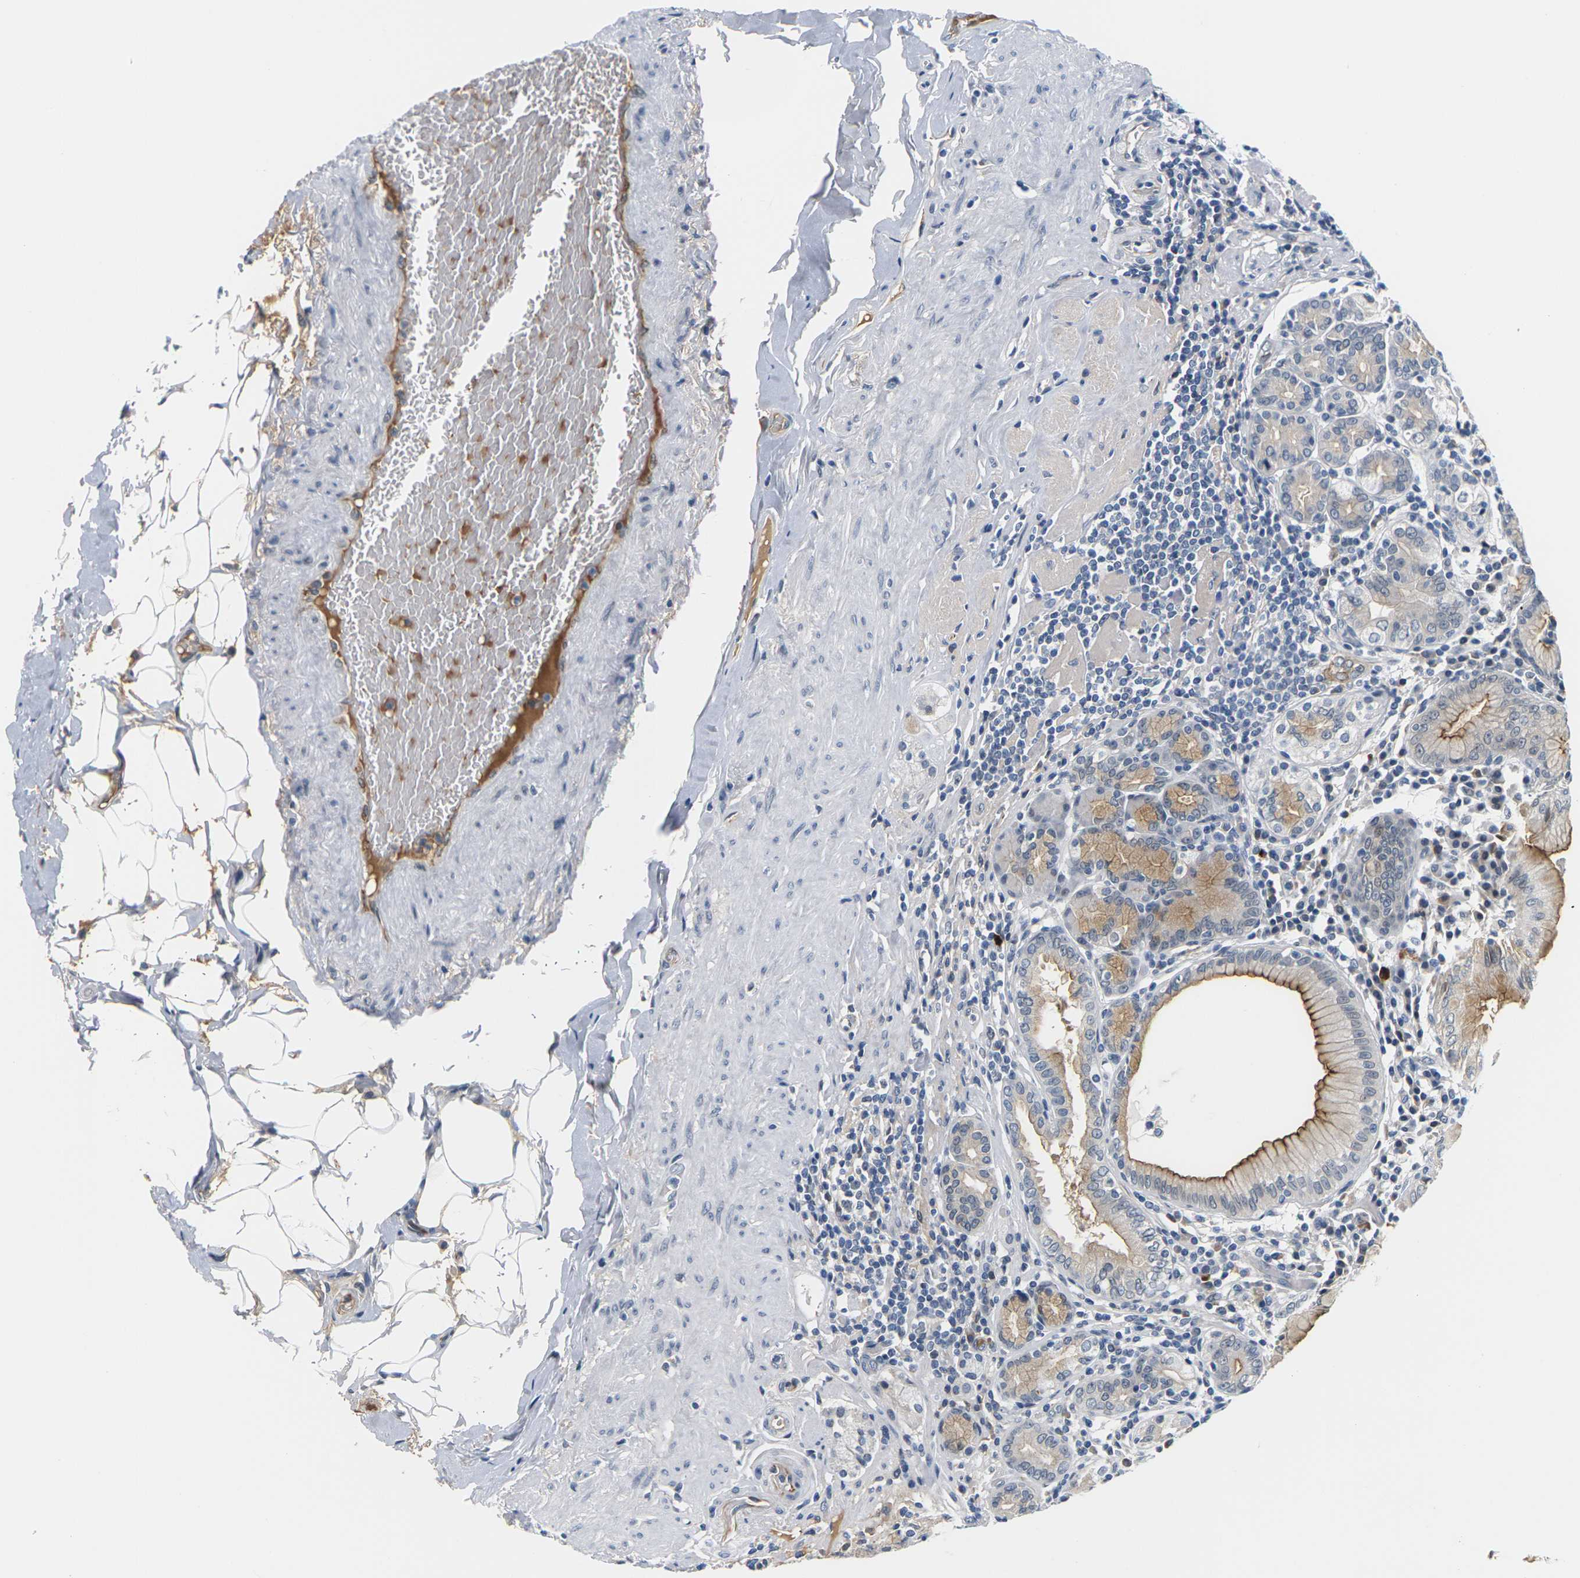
{"staining": {"intensity": "moderate", "quantity": "25%-75%", "location": "cytoplasmic/membranous"}, "tissue": "stomach", "cell_type": "Glandular cells", "image_type": "normal", "snomed": [{"axis": "morphology", "description": "Normal tissue, NOS"}, {"axis": "topography", "description": "Stomach, lower"}], "caption": "An image showing moderate cytoplasmic/membranous staining in approximately 25%-75% of glandular cells in benign stomach, as visualized by brown immunohistochemical staining.", "gene": "PKP2", "patient": {"sex": "female", "age": 76}}